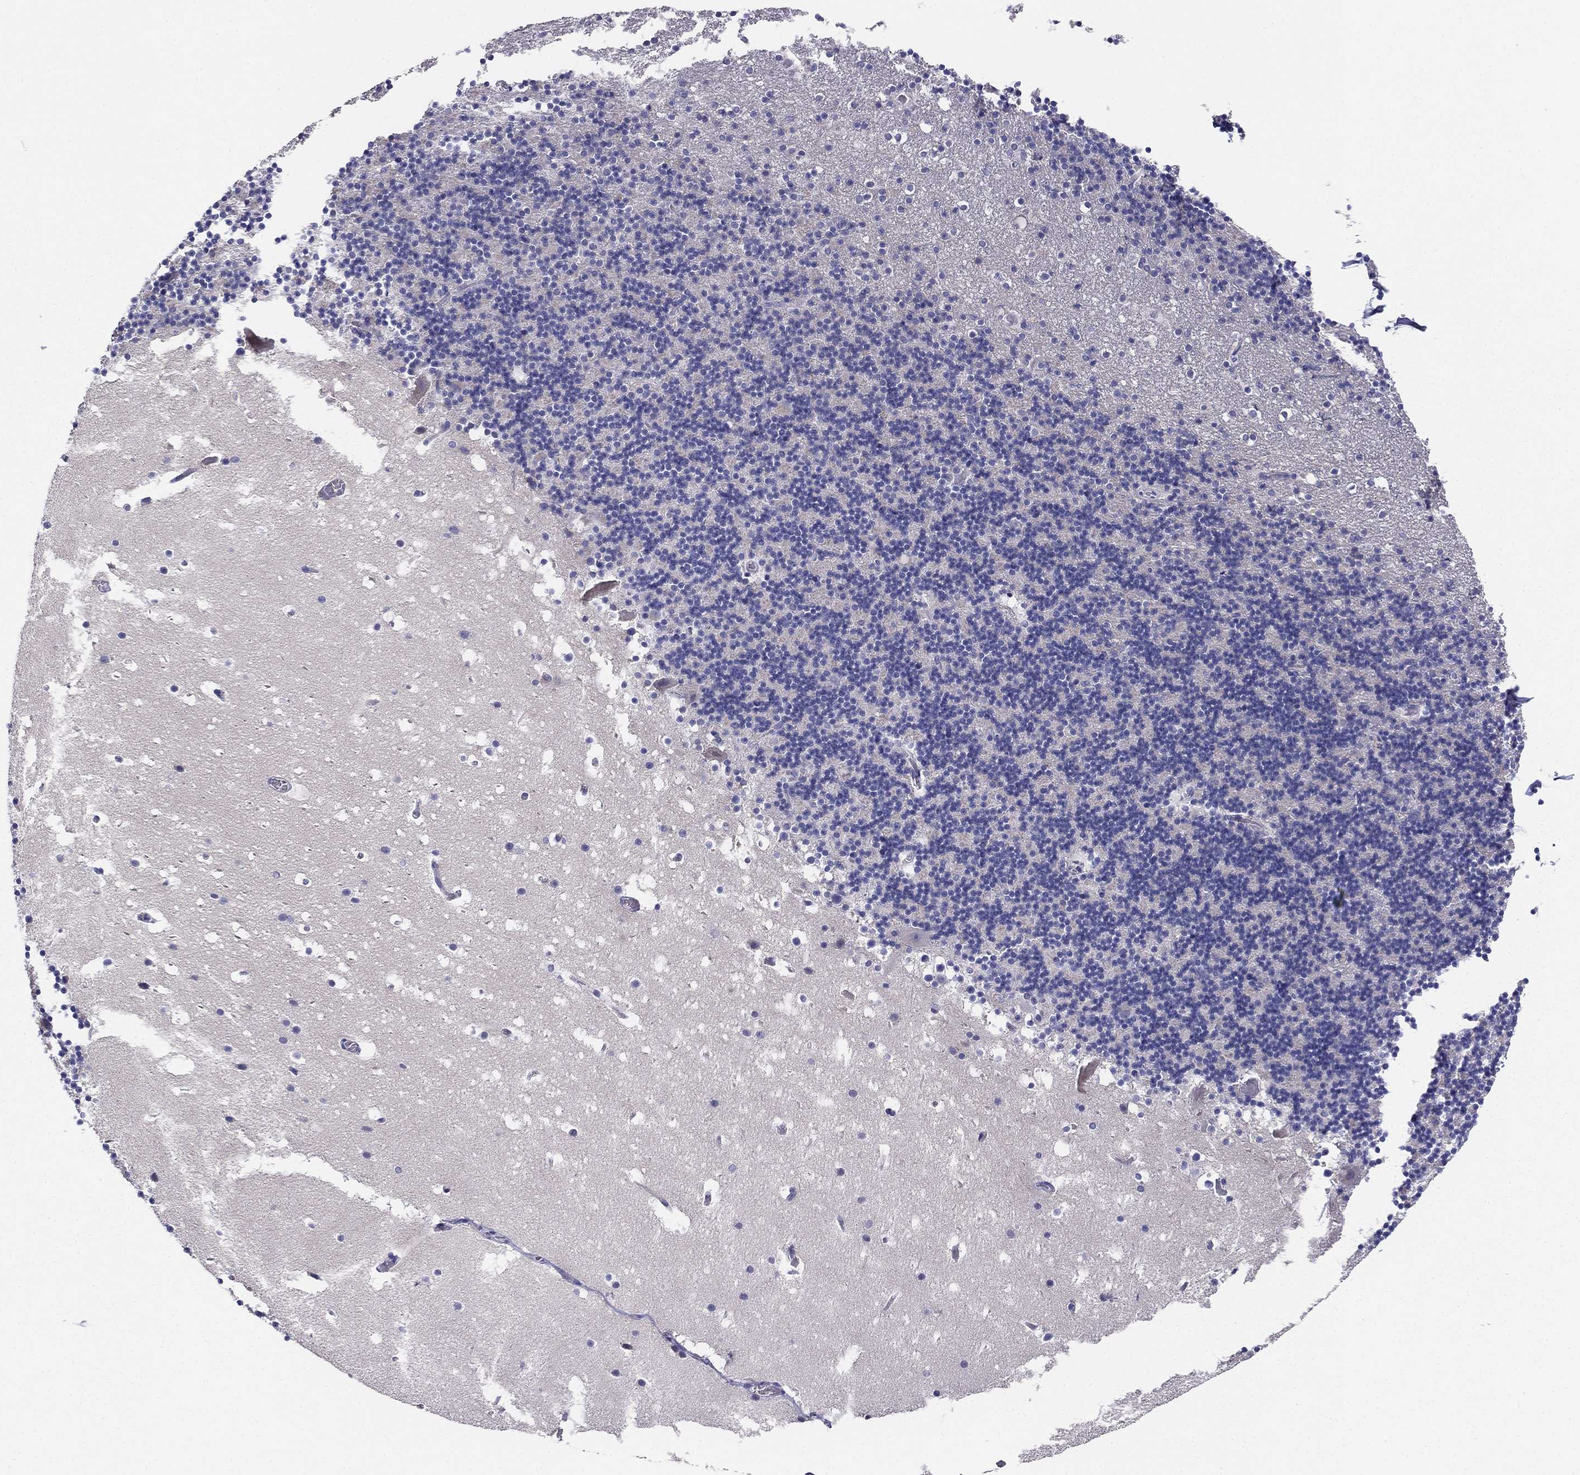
{"staining": {"intensity": "negative", "quantity": "none", "location": "none"}, "tissue": "cerebellum", "cell_type": "Cells in granular layer", "image_type": "normal", "snomed": [{"axis": "morphology", "description": "Normal tissue, NOS"}, {"axis": "topography", "description": "Cerebellum"}], "caption": "Immunohistochemical staining of benign cerebellum shows no significant staining in cells in granular layer.", "gene": "MGAT4C", "patient": {"sex": "male", "age": 37}}